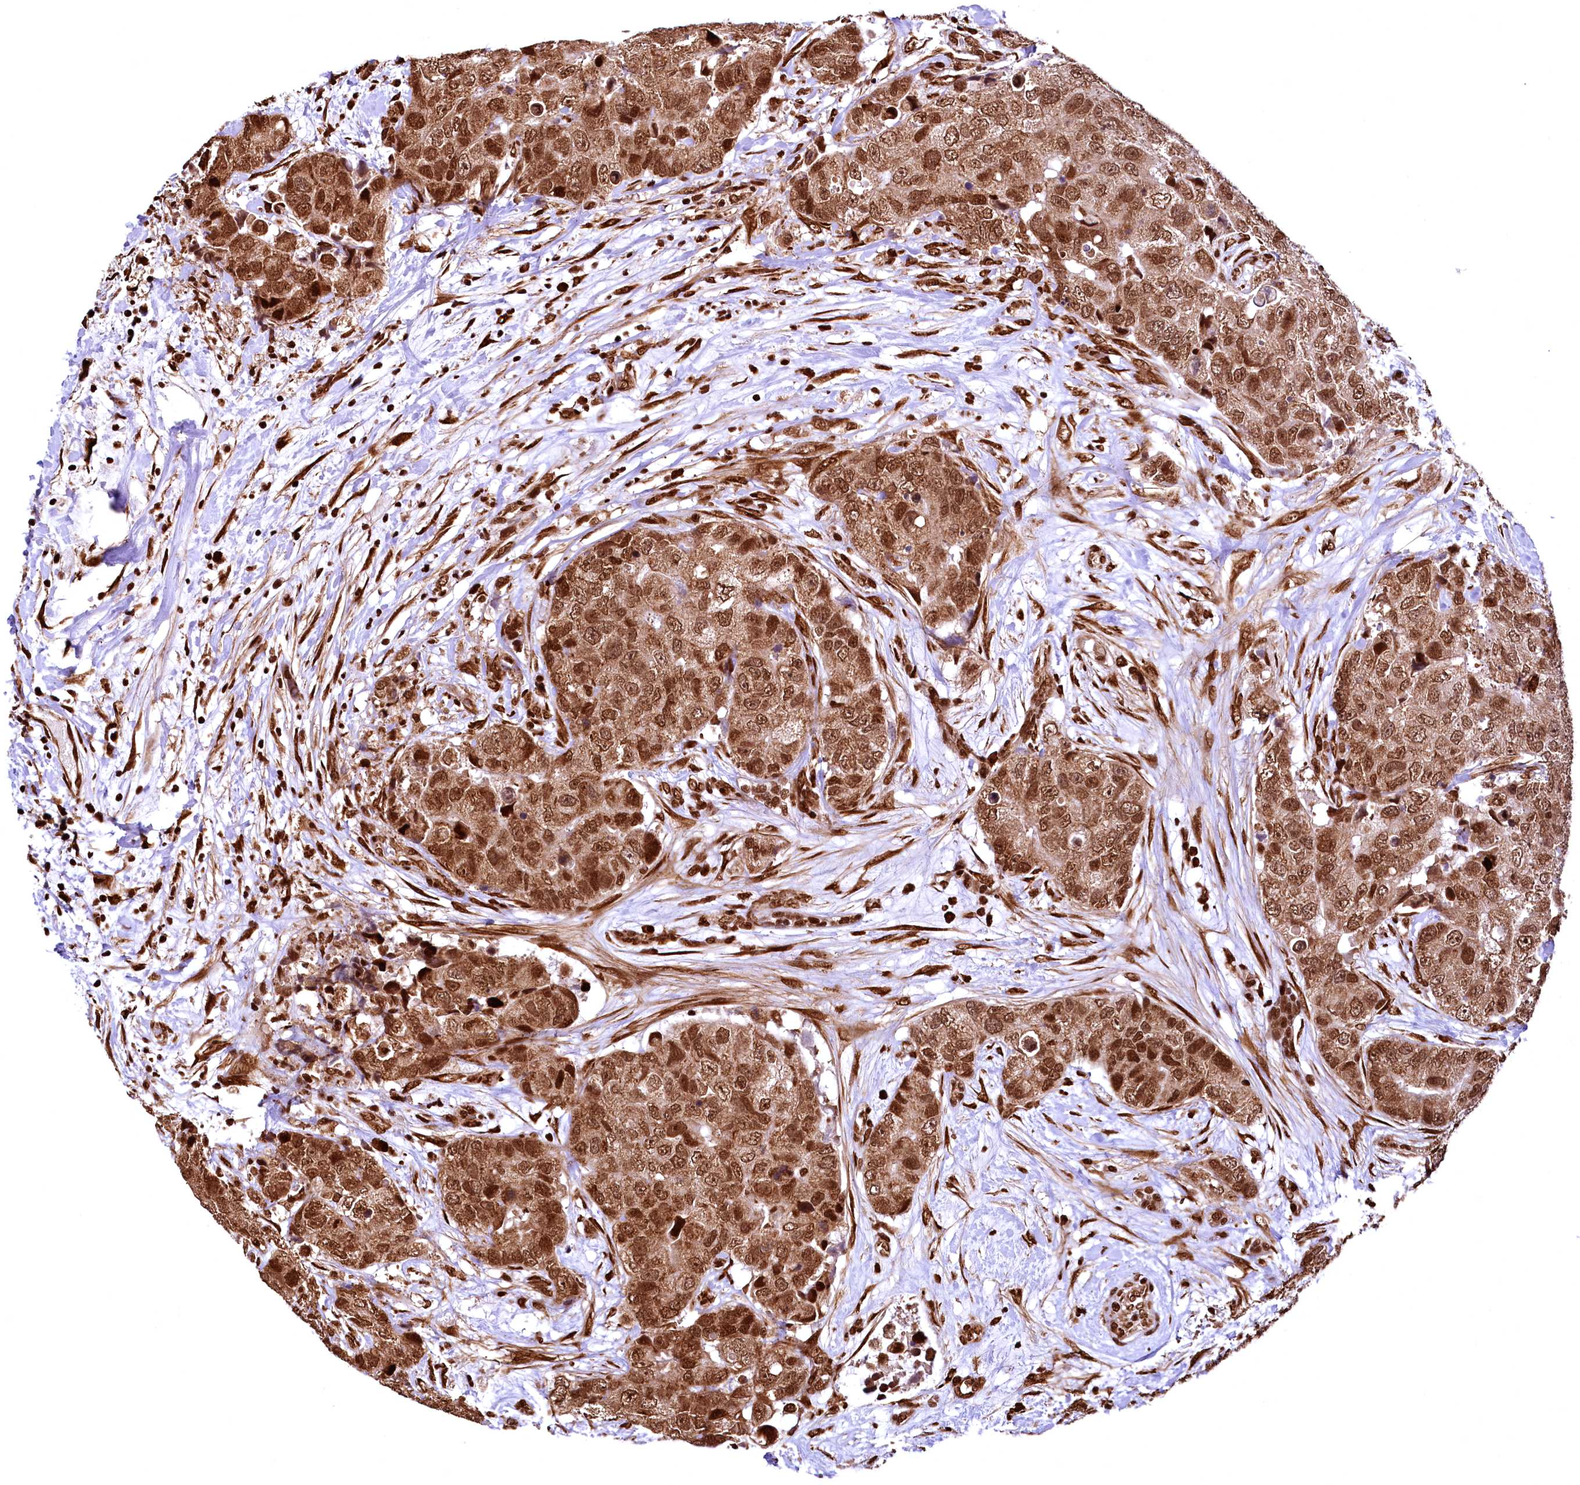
{"staining": {"intensity": "moderate", "quantity": ">75%", "location": "cytoplasmic/membranous,nuclear"}, "tissue": "breast cancer", "cell_type": "Tumor cells", "image_type": "cancer", "snomed": [{"axis": "morphology", "description": "Duct carcinoma"}, {"axis": "topography", "description": "Breast"}], "caption": "Tumor cells demonstrate medium levels of moderate cytoplasmic/membranous and nuclear expression in about >75% of cells in human infiltrating ductal carcinoma (breast).", "gene": "PDS5B", "patient": {"sex": "female", "age": 62}}